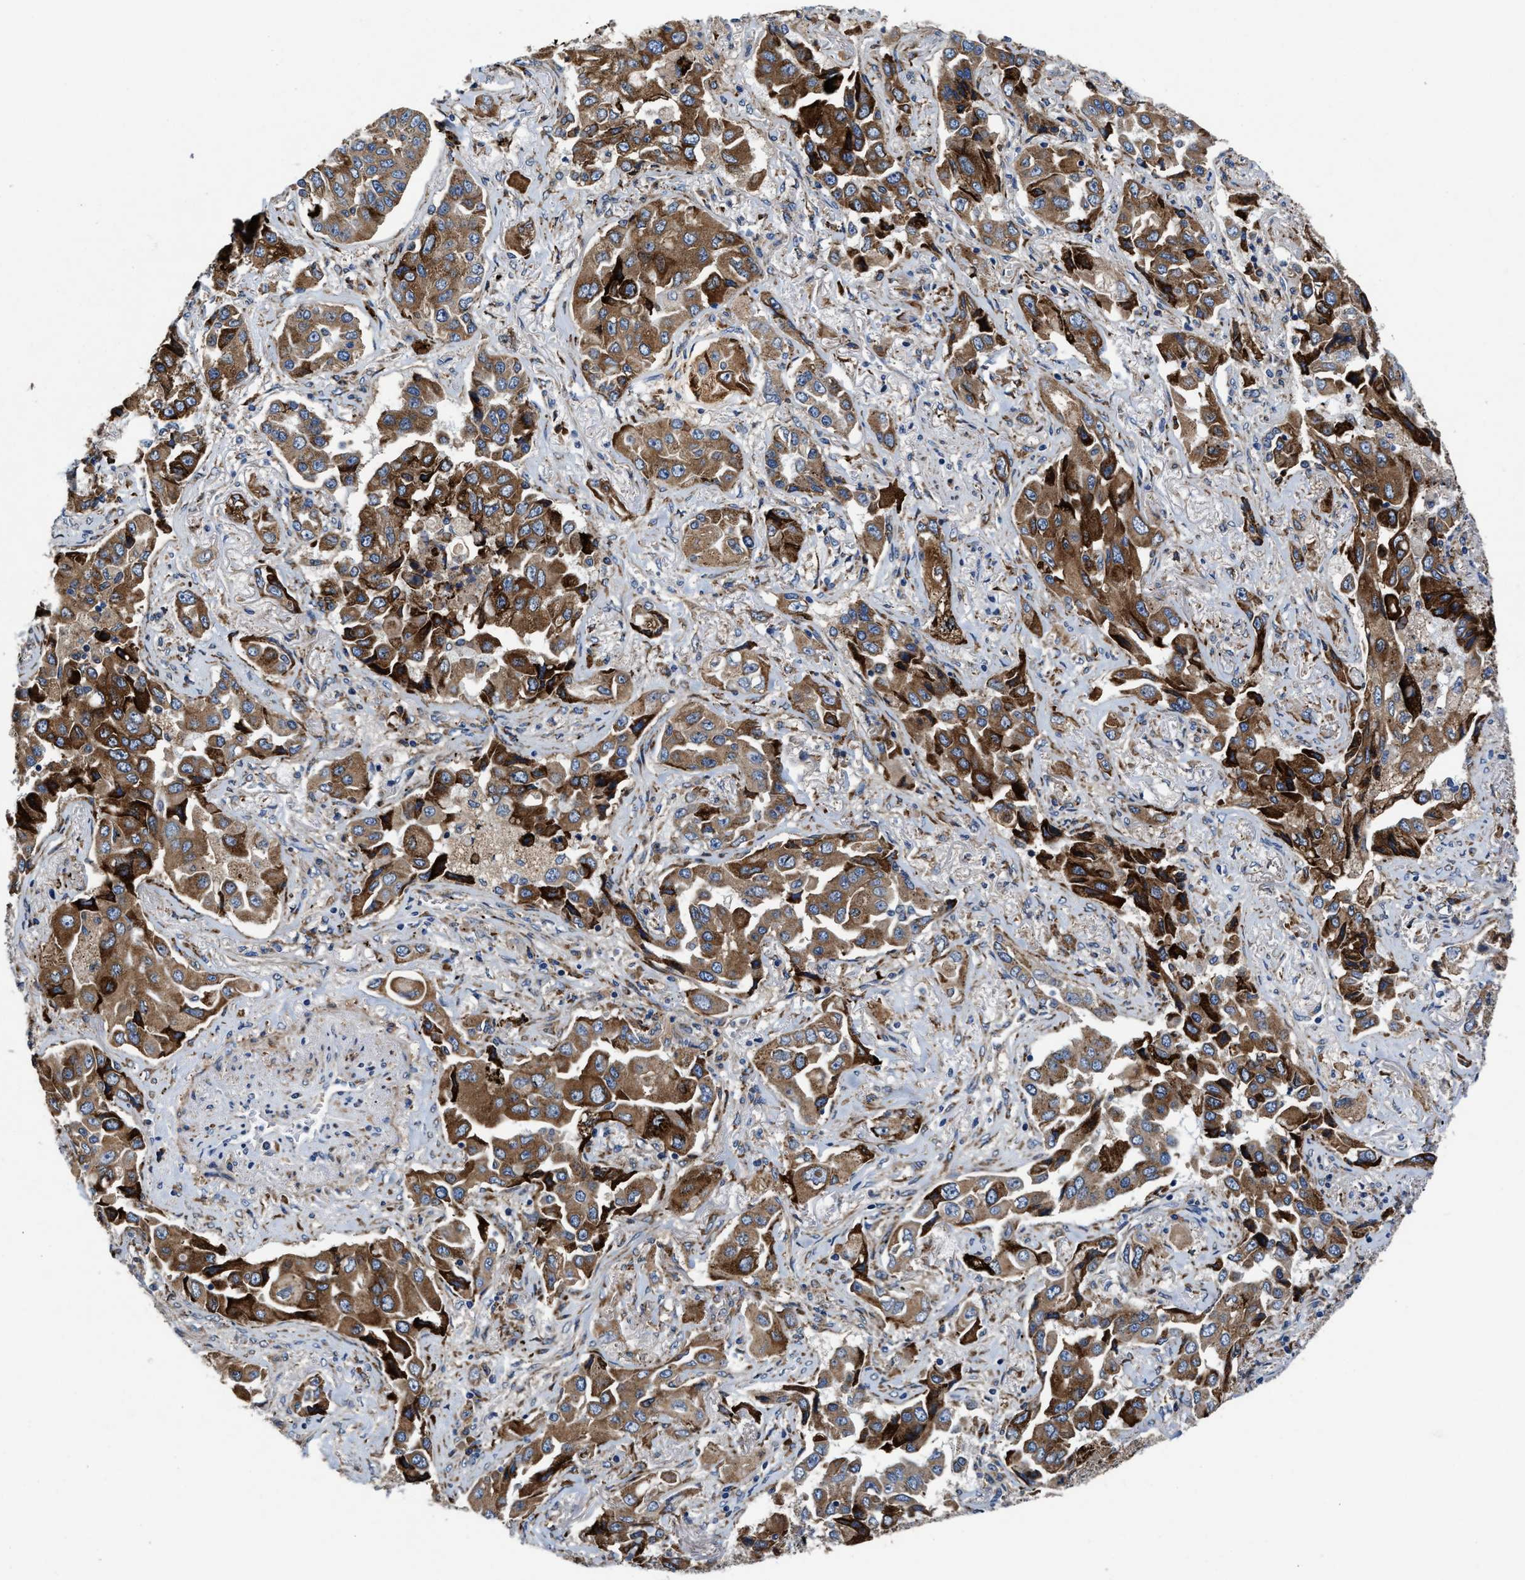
{"staining": {"intensity": "moderate", "quantity": ">75%", "location": "cytoplasmic/membranous"}, "tissue": "lung cancer", "cell_type": "Tumor cells", "image_type": "cancer", "snomed": [{"axis": "morphology", "description": "Adenocarcinoma, NOS"}, {"axis": "topography", "description": "Lung"}], "caption": "Immunohistochemistry (IHC) micrograph of human lung adenocarcinoma stained for a protein (brown), which shows medium levels of moderate cytoplasmic/membranous staining in about >75% of tumor cells.", "gene": "SLC12A2", "patient": {"sex": "female", "age": 65}}